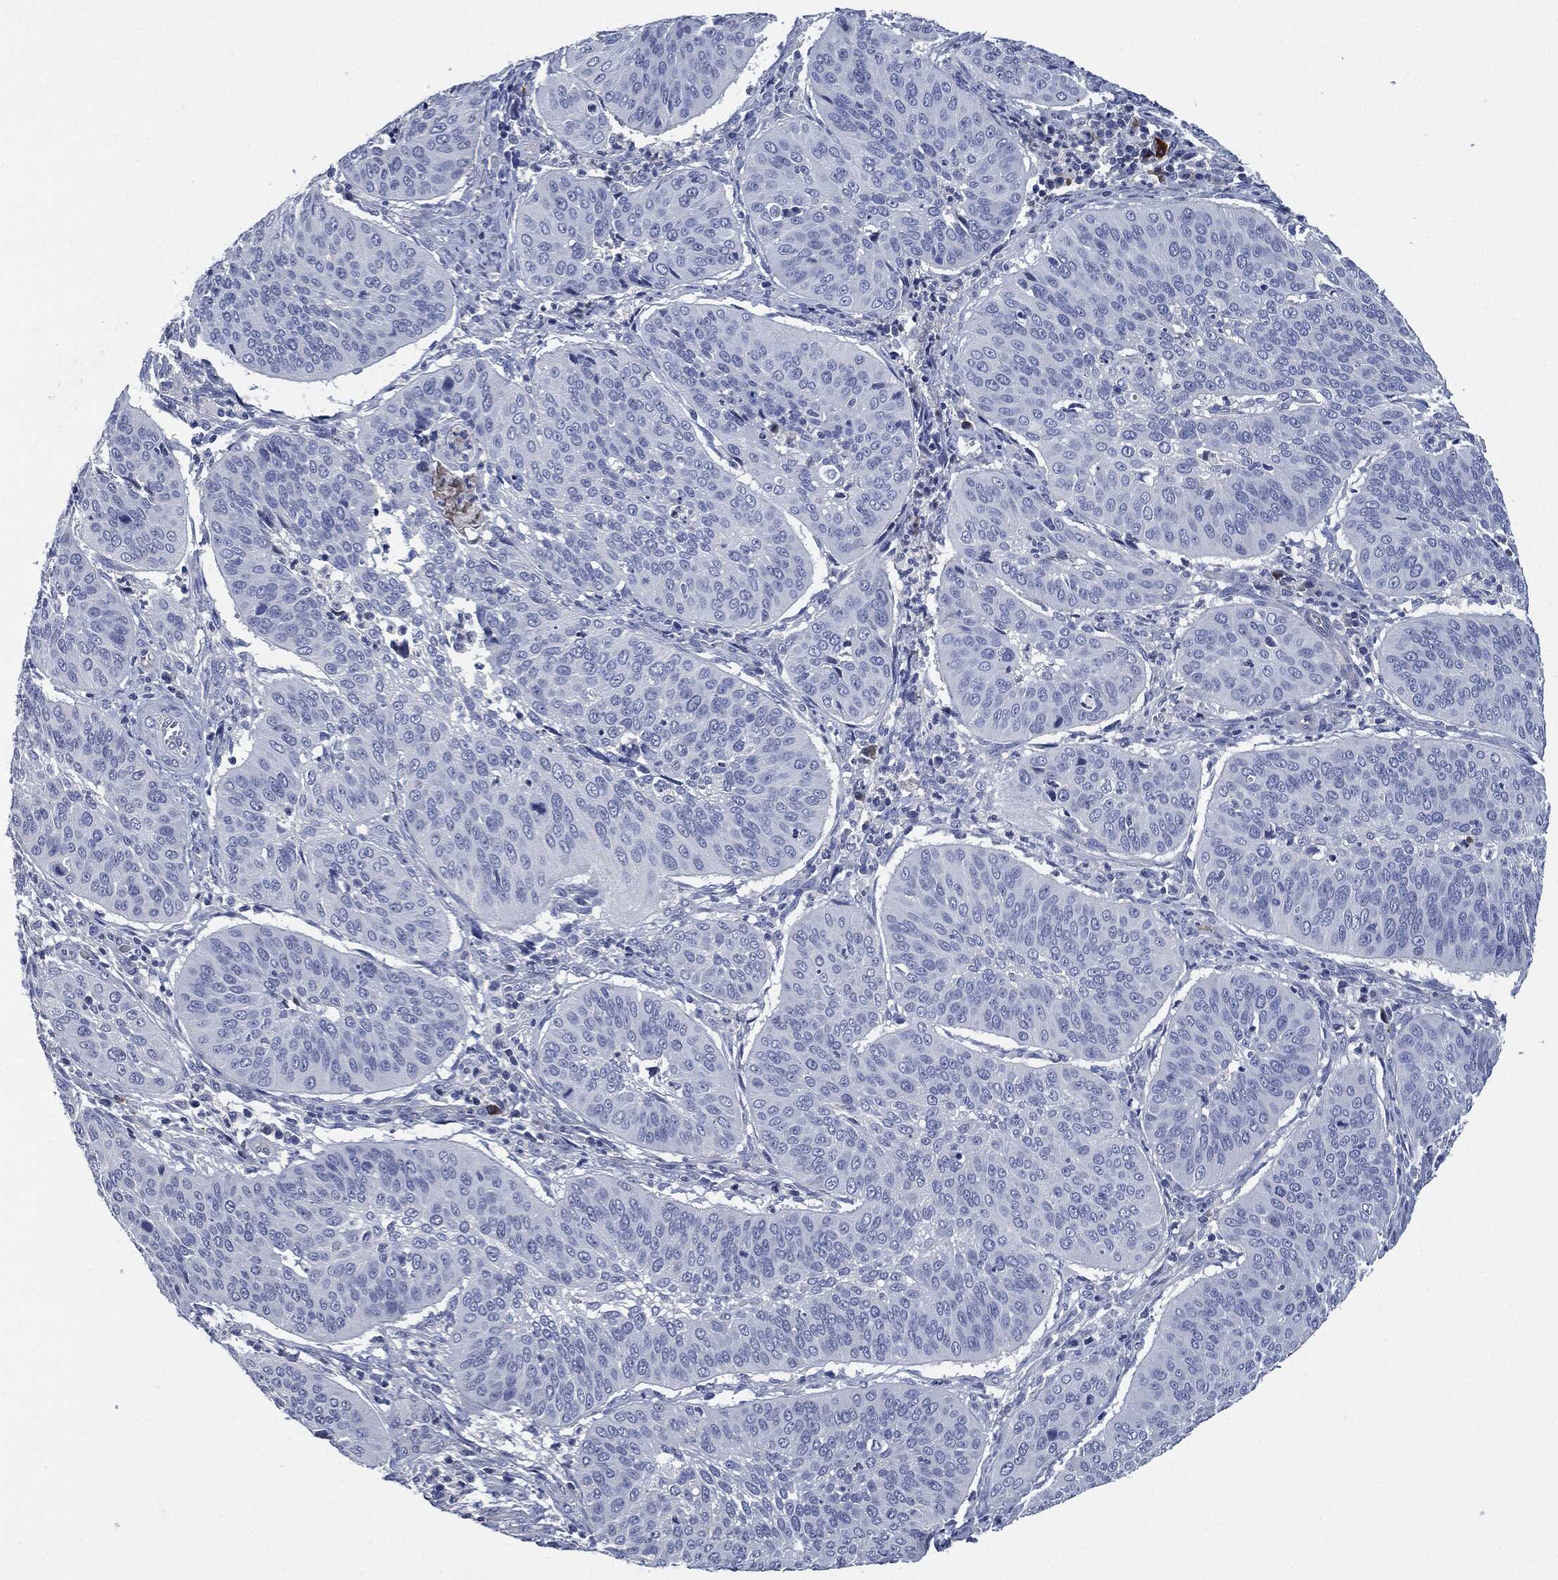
{"staining": {"intensity": "negative", "quantity": "none", "location": "none"}, "tissue": "cervical cancer", "cell_type": "Tumor cells", "image_type": "cancer", "snomed": [{"axis": "morphology", "description": "Normal tissue, NOS"}, {"axis": "morphology", "description": "Squamous cell carcinoma, NOS"}, {"axis": "topography", "description": "Cervix"}], "caption": "The histopathology image reveals no significant expression in tumor cells of cervical squamous cell carcinoma.", "gene": "CD27", "patient": {"sex": "female", "age": 39}}